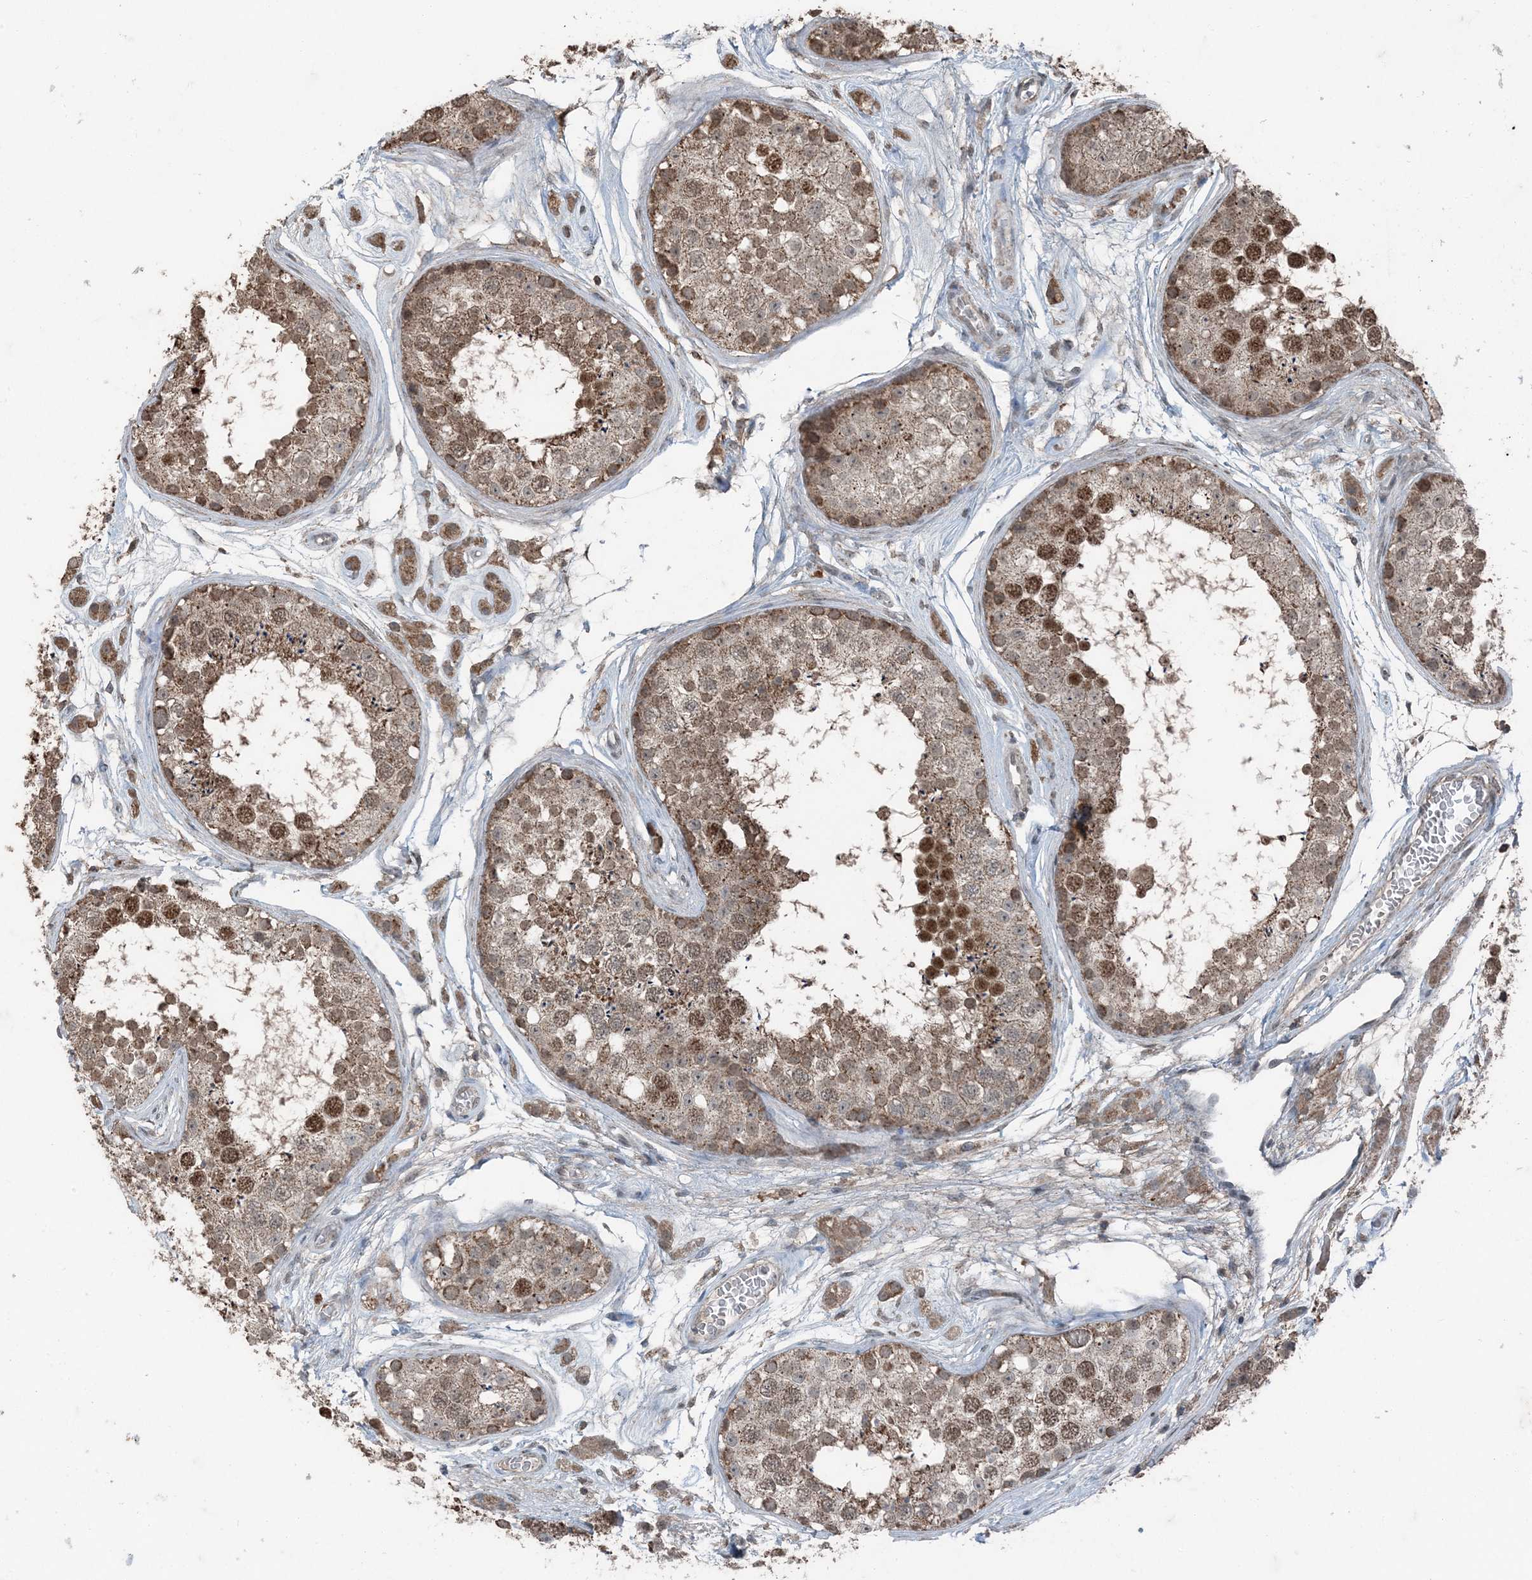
{"staining": {"intensity": "moderate", "quantity": ">75%", "location": "cytoplasmic/membranous,nuclear"}, "tissue": "testis", "cell_type": "Cells in seminiferous ducts", "image_type": "normal", "snomed": [{"axis": "morphology", "description": "Normal tissue, NOS"}, {"axis": "topography", "description": "Testis"}], "caption": "An immunohistochemistry (IHC) micrograph of benign tissue is shown. Protein staining in brown labels moderate cytoplasmic/membranous,nuclear positivity in testis within cells in seminiferous ducts.", "gene": "GNL1", "patient": {"sex": "male", "age": 25}}